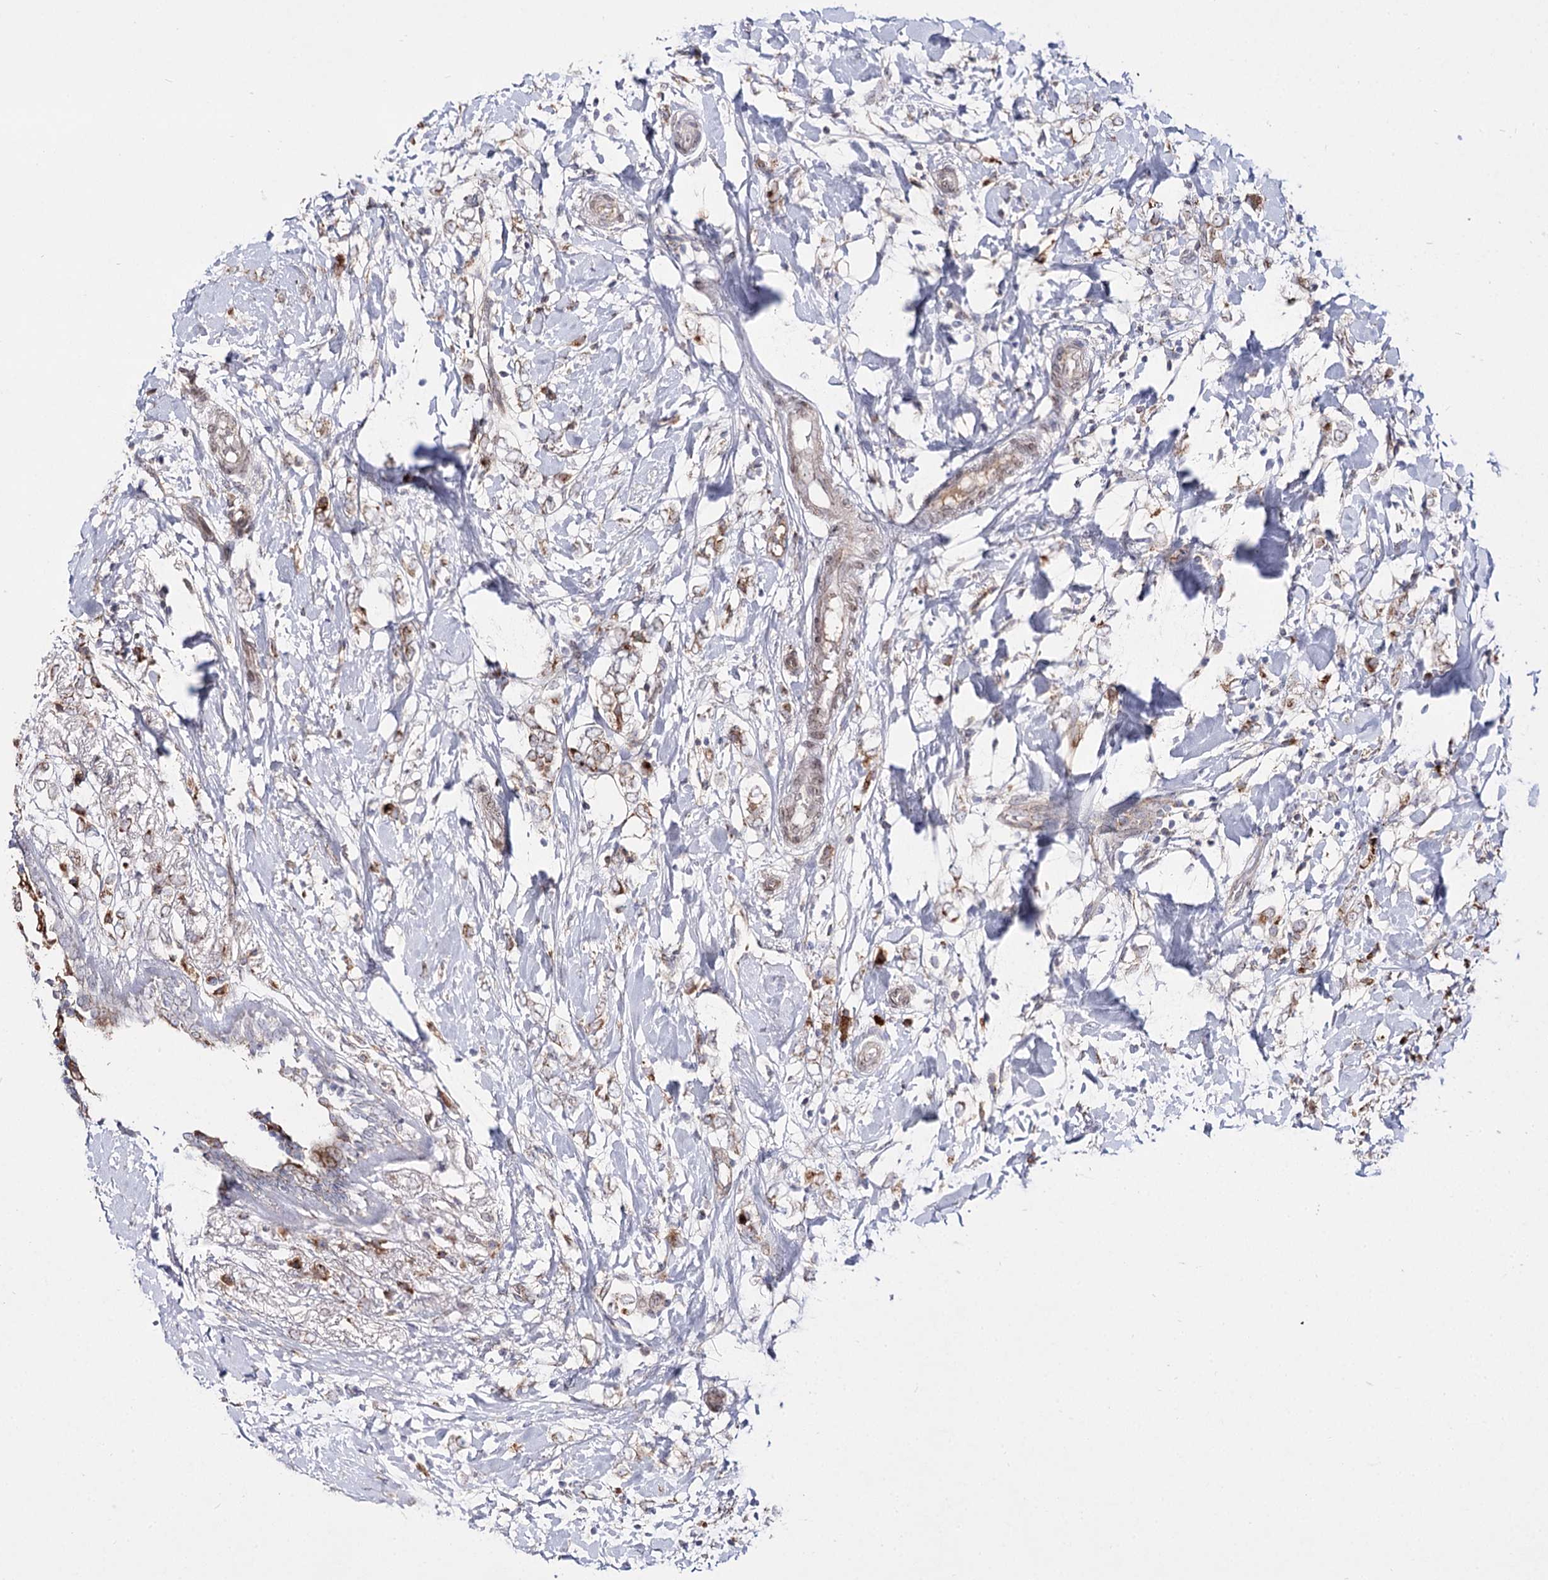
{"staining": {"intensity": "moderate", "quantity": "25%-75%", "location": "cytoplasmic/membranous"}, "tissue": "breast cancer", "cell_type": "Tumor cells", "image_type": "cancer", "snomed": [{"axis": "morphology", "description": "Normal tissue, NOS"}, {"axis": "morphology", "description": "Lobular carcinoma"}, {"axis": "topography", "description": "Breast"}], "caption": "Protein analysis of breast cancer (lobular carcinoma) tissue displays moderate cytoplasmic/membranous positivity in about 25%-75% of tumor cells. (DAB (3,3'-diaminobenzidine) IHC with brightfield microscopy, high magnification).", "gene": "C11orf80", "patient": {"sex": "female", "age": 47}}